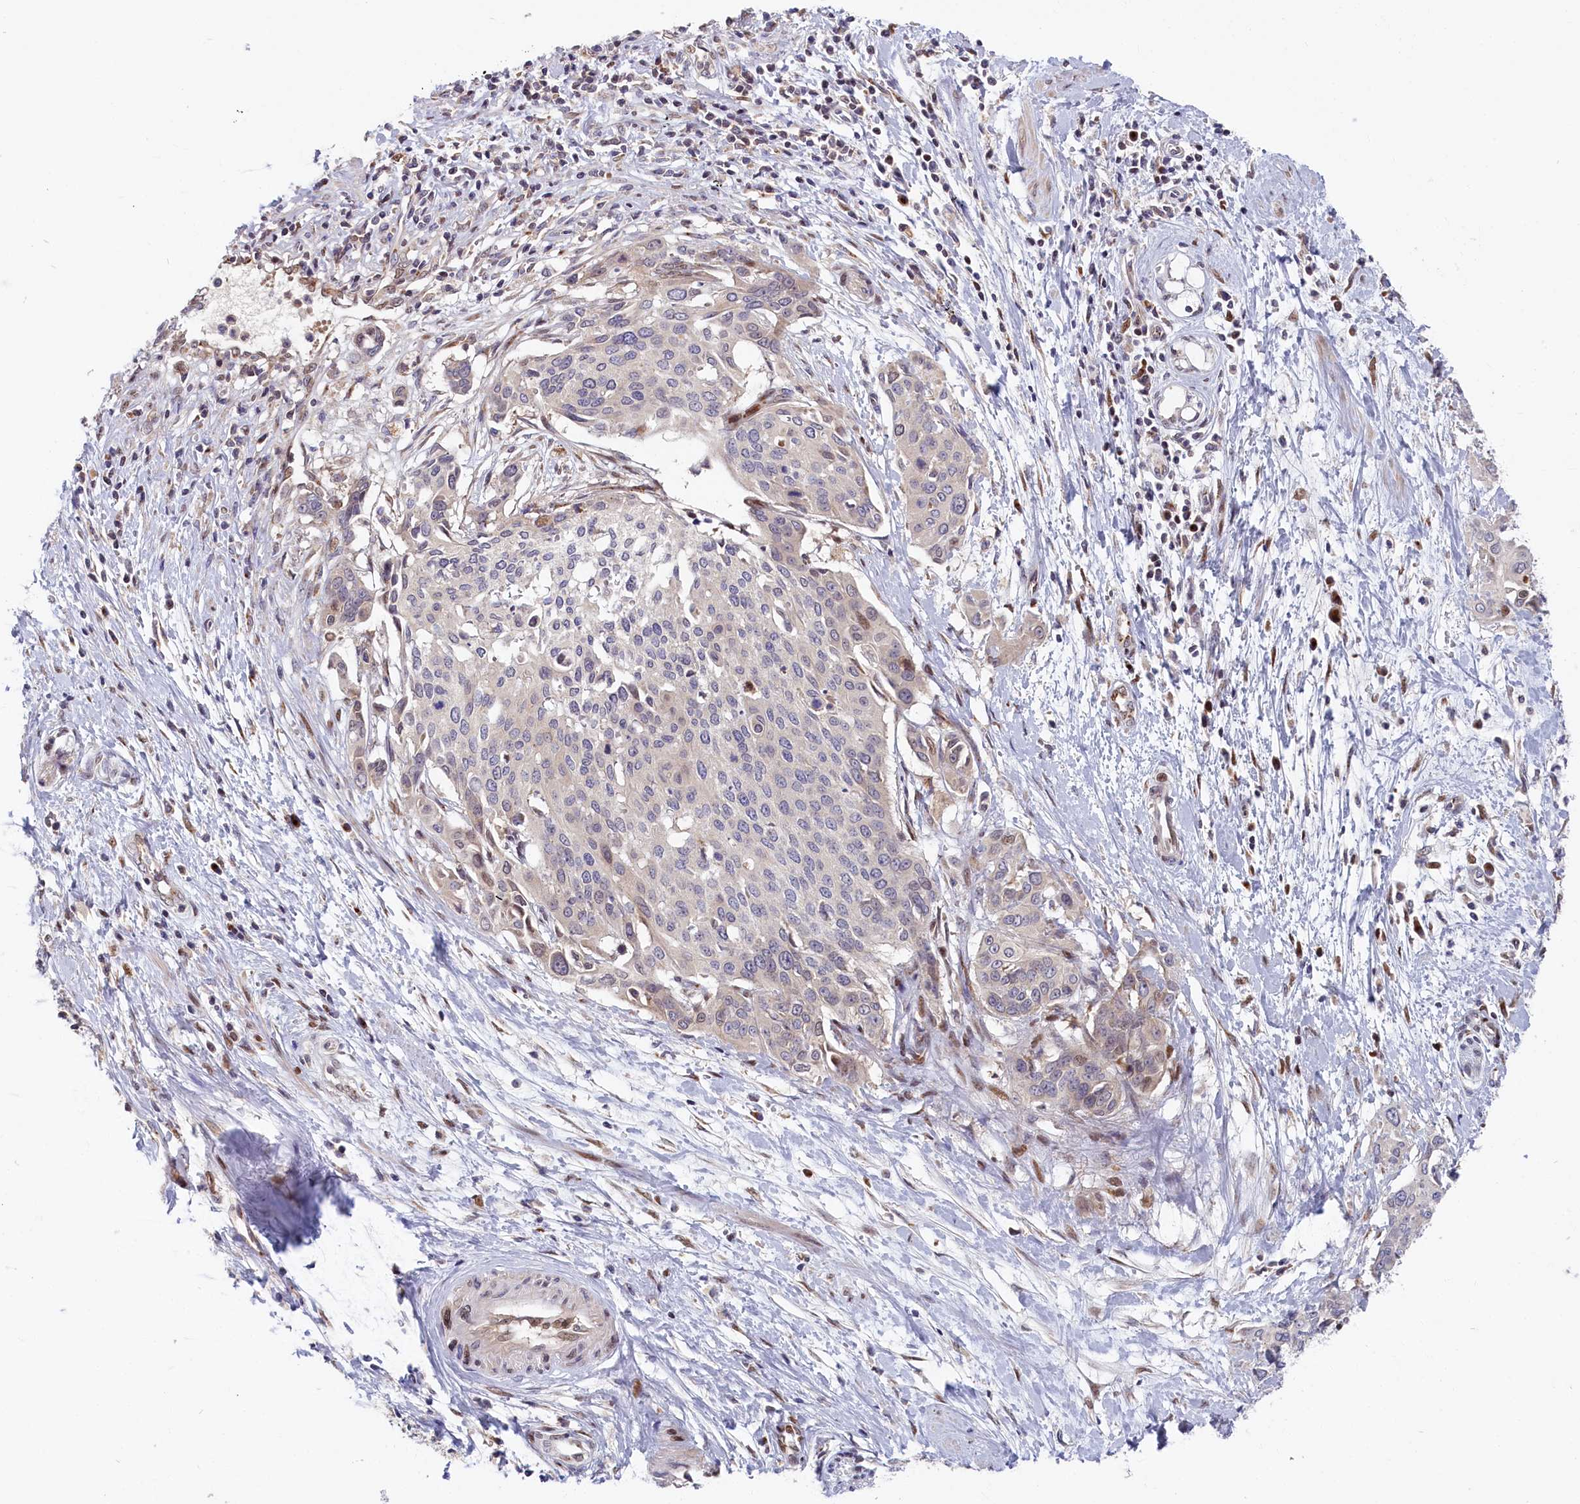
{"staining": {"intensity": "negative", "quantity": "none", "location": "none"}, "tissue": "cervical cancer", "cell_type": "Tumor cells", "image_type": "cancer", "snomed": [{"axis": "morphology", "description": "Squamous cell carcinoma, NOS"}, {"axis": "topography", "description": "Cervix"}], "caption": "Tumor cells show no significant protein positivity in squamous cell carcinoma (cervical).", "gene": "CHST12", "patient": {"sex": "female", "age": 44}}